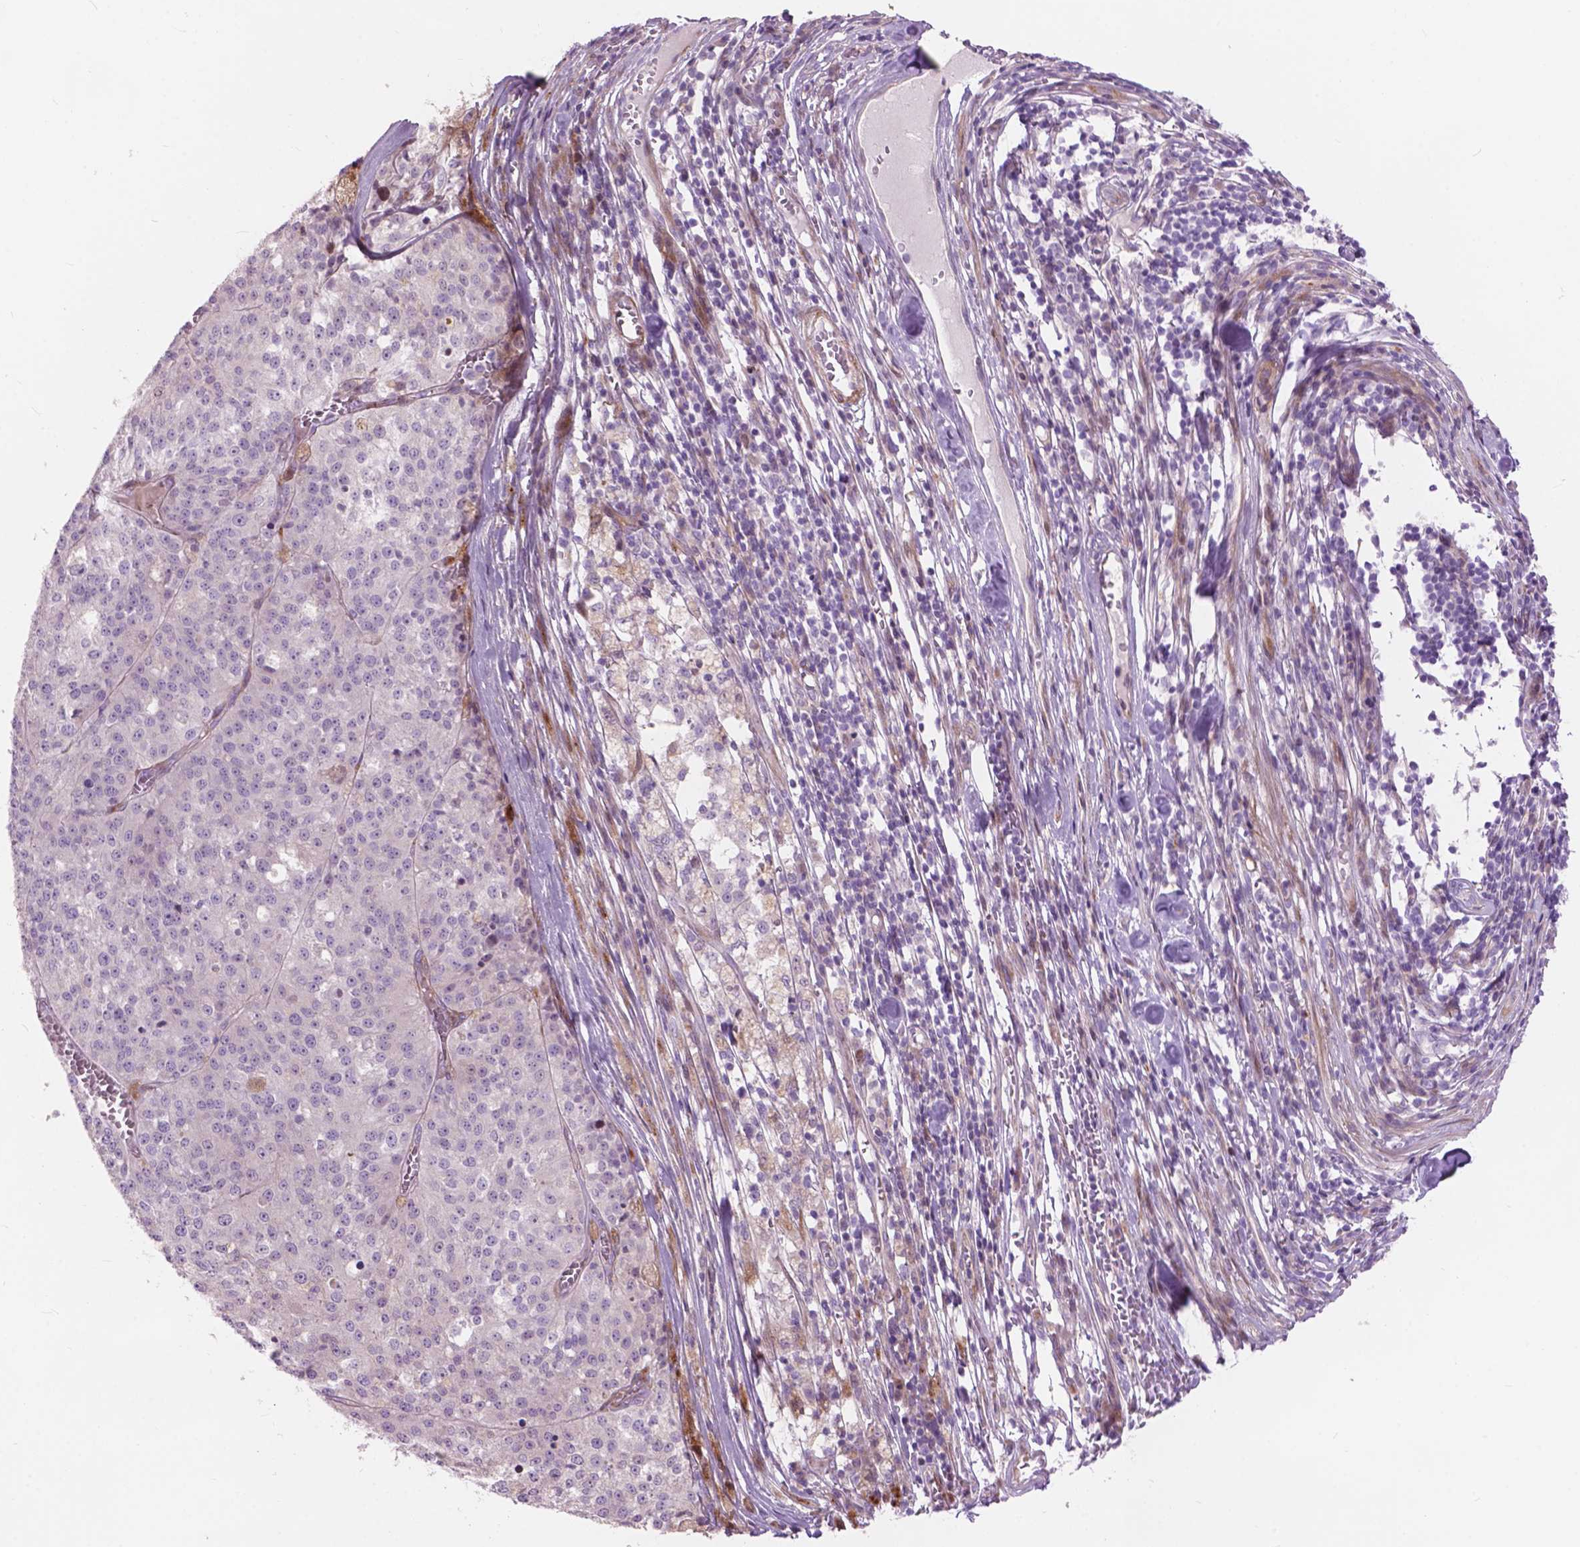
{"staining": {"intensity": "negative", "quantity": "none", "location": "none"}, "tissue": "melanoma", "cell_type": "Tumor cells", "image_type": "cancer", "snomed": [{"axis": "morphology", "description": "Malignant melanoma, Metastatic site"}, {"axis": "topography", "description": "Lymph node"}], "caption": "Image shows no significant protein positivity in tumor cells of melanoma.", "gene": "MORN1", "patient": {"sex": "female", "age": 64}}